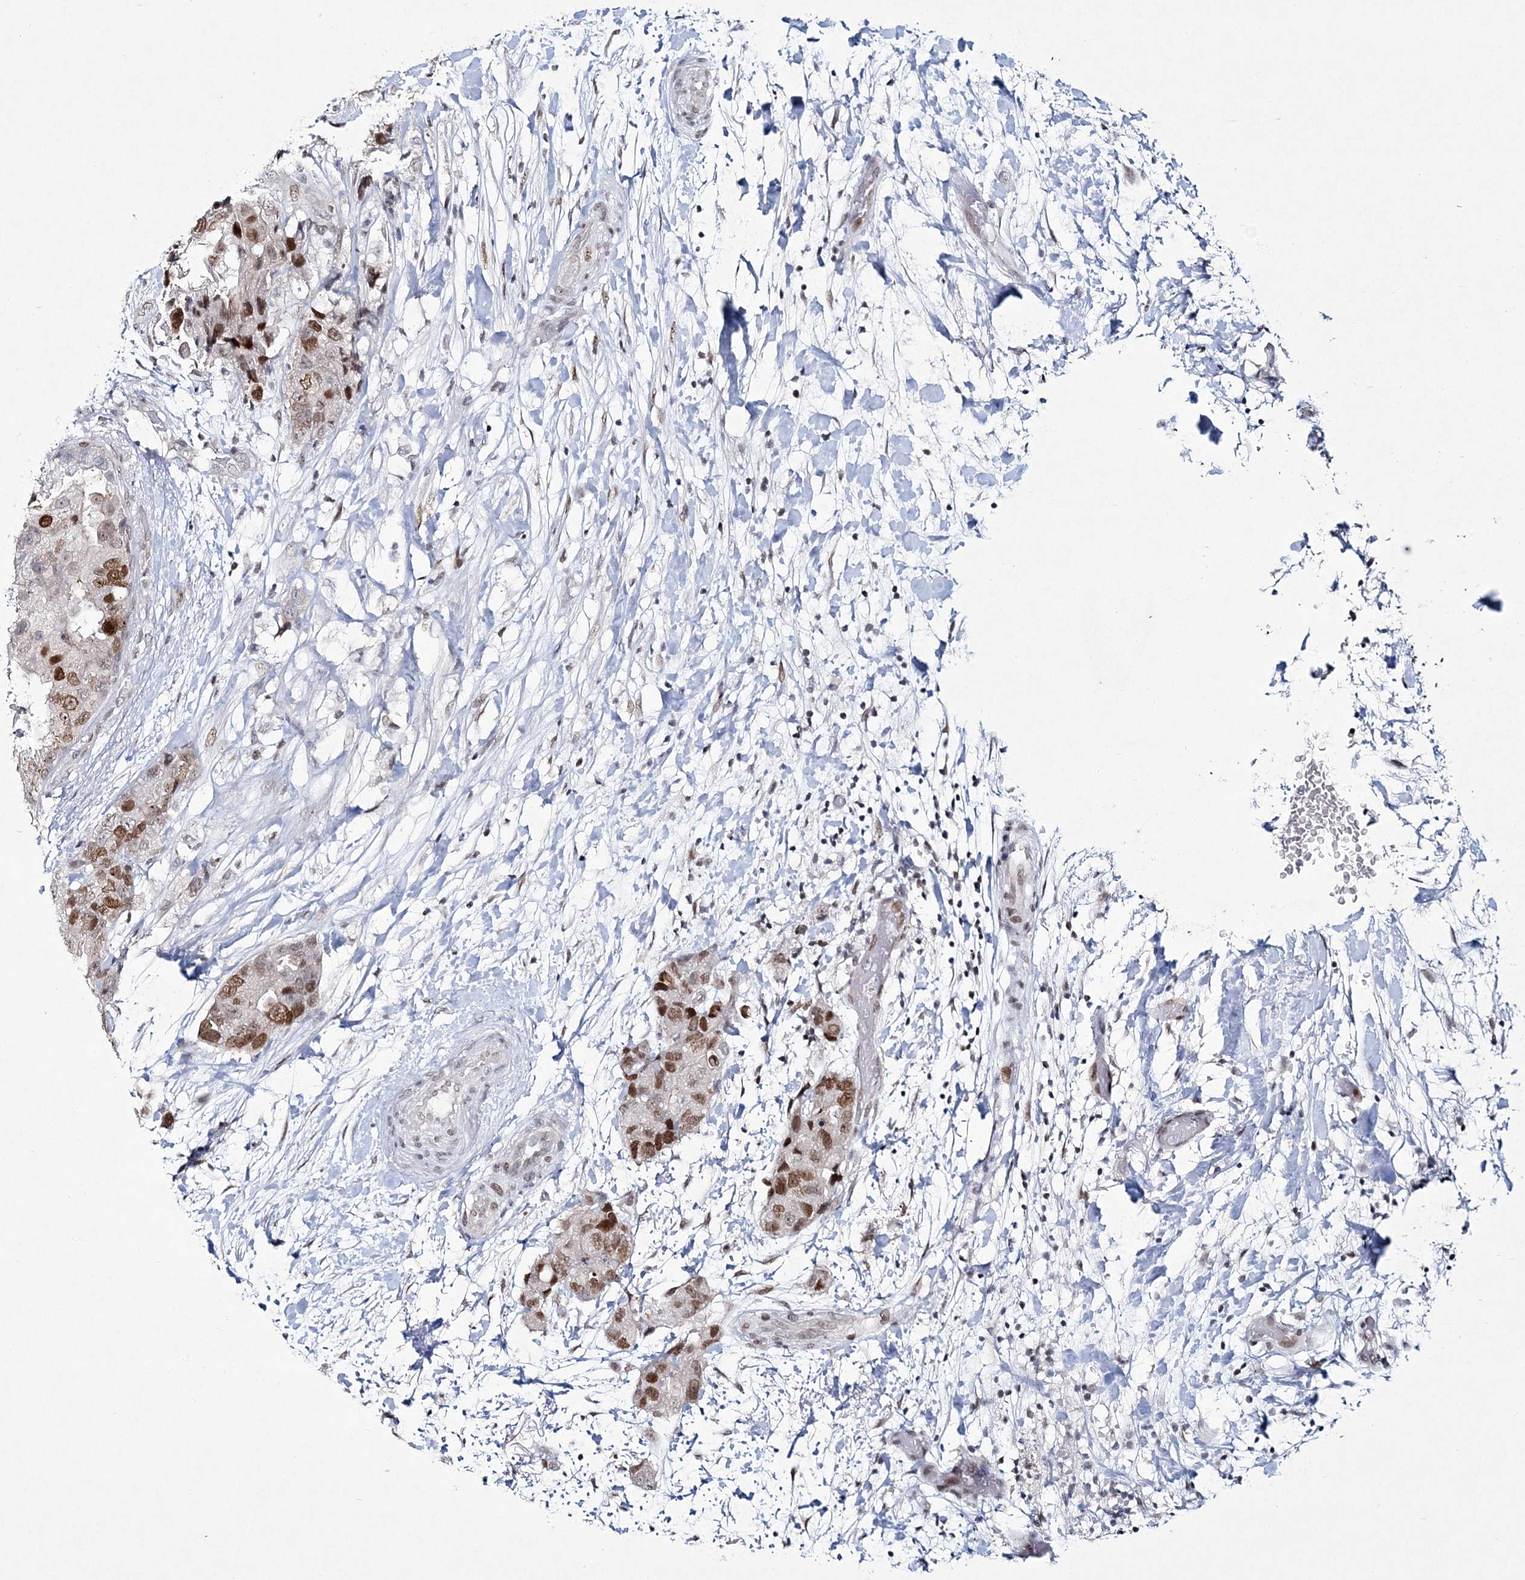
{"staining": {"intensity": "moderate", "quantity": ">75%", "location": "nuclear"}, "tissue": "breast cancer", "cell_type": "Tumor cells", "image_type": "cancer", "snomed": [{"axis": "morphology", "description": "Duct carcinoma"}, {"axis": "topography", "description": "Breast"}], "caption": "A histopathology image of breast cancer stained for a protein displays moderate nuclear brown staining in tumor cells. (DAB (3,3'-diaminobenzidine) = brown stain, brightfield microscopy at high magnification).", "gene": "LRRFIP2", "patient": {"sex": "female", "age": 62}}